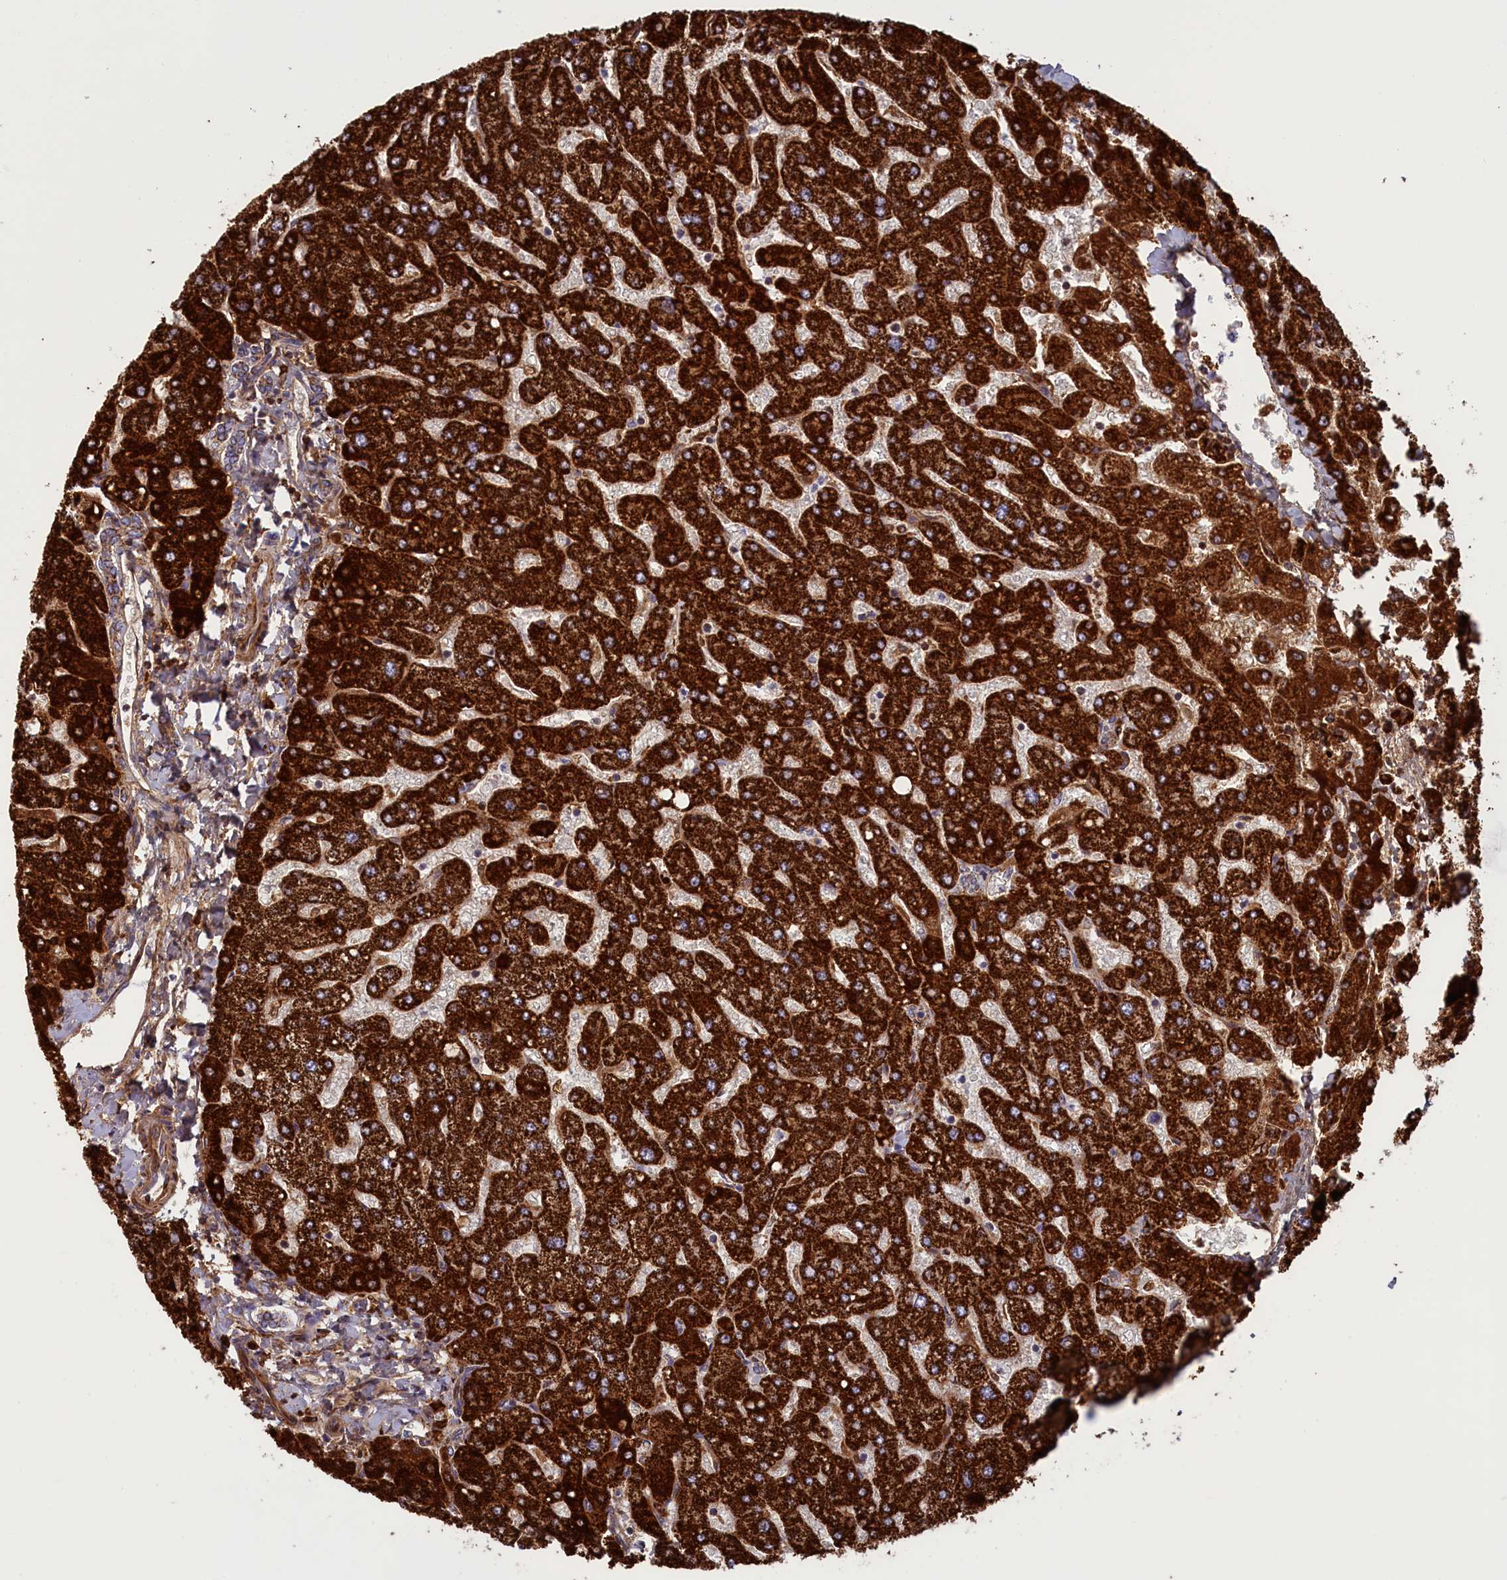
{"staining": {"intensity": "moderate", "quantity": ">75%", "location": "cytoplasmic/membranous"}, "tissue": "liver", "cell_type": "Cholangiocytes", "image_type": "normal", "snomed": [{"axis": "morphology", "description": "Normal tissue, NOS"}, {"axis": "topography", "description": "Liver"}], "caption": "Immunohistochemical staining of normal liver displays medium levels of moderate cytoplasmic/membranous expression in approximately >75% of cholangiocytes. (brown staining indicates protein expression, while blue staining denotes nuclei).", "gene": "ISOC2", "patient": {"sex": "male", "age": 55}}